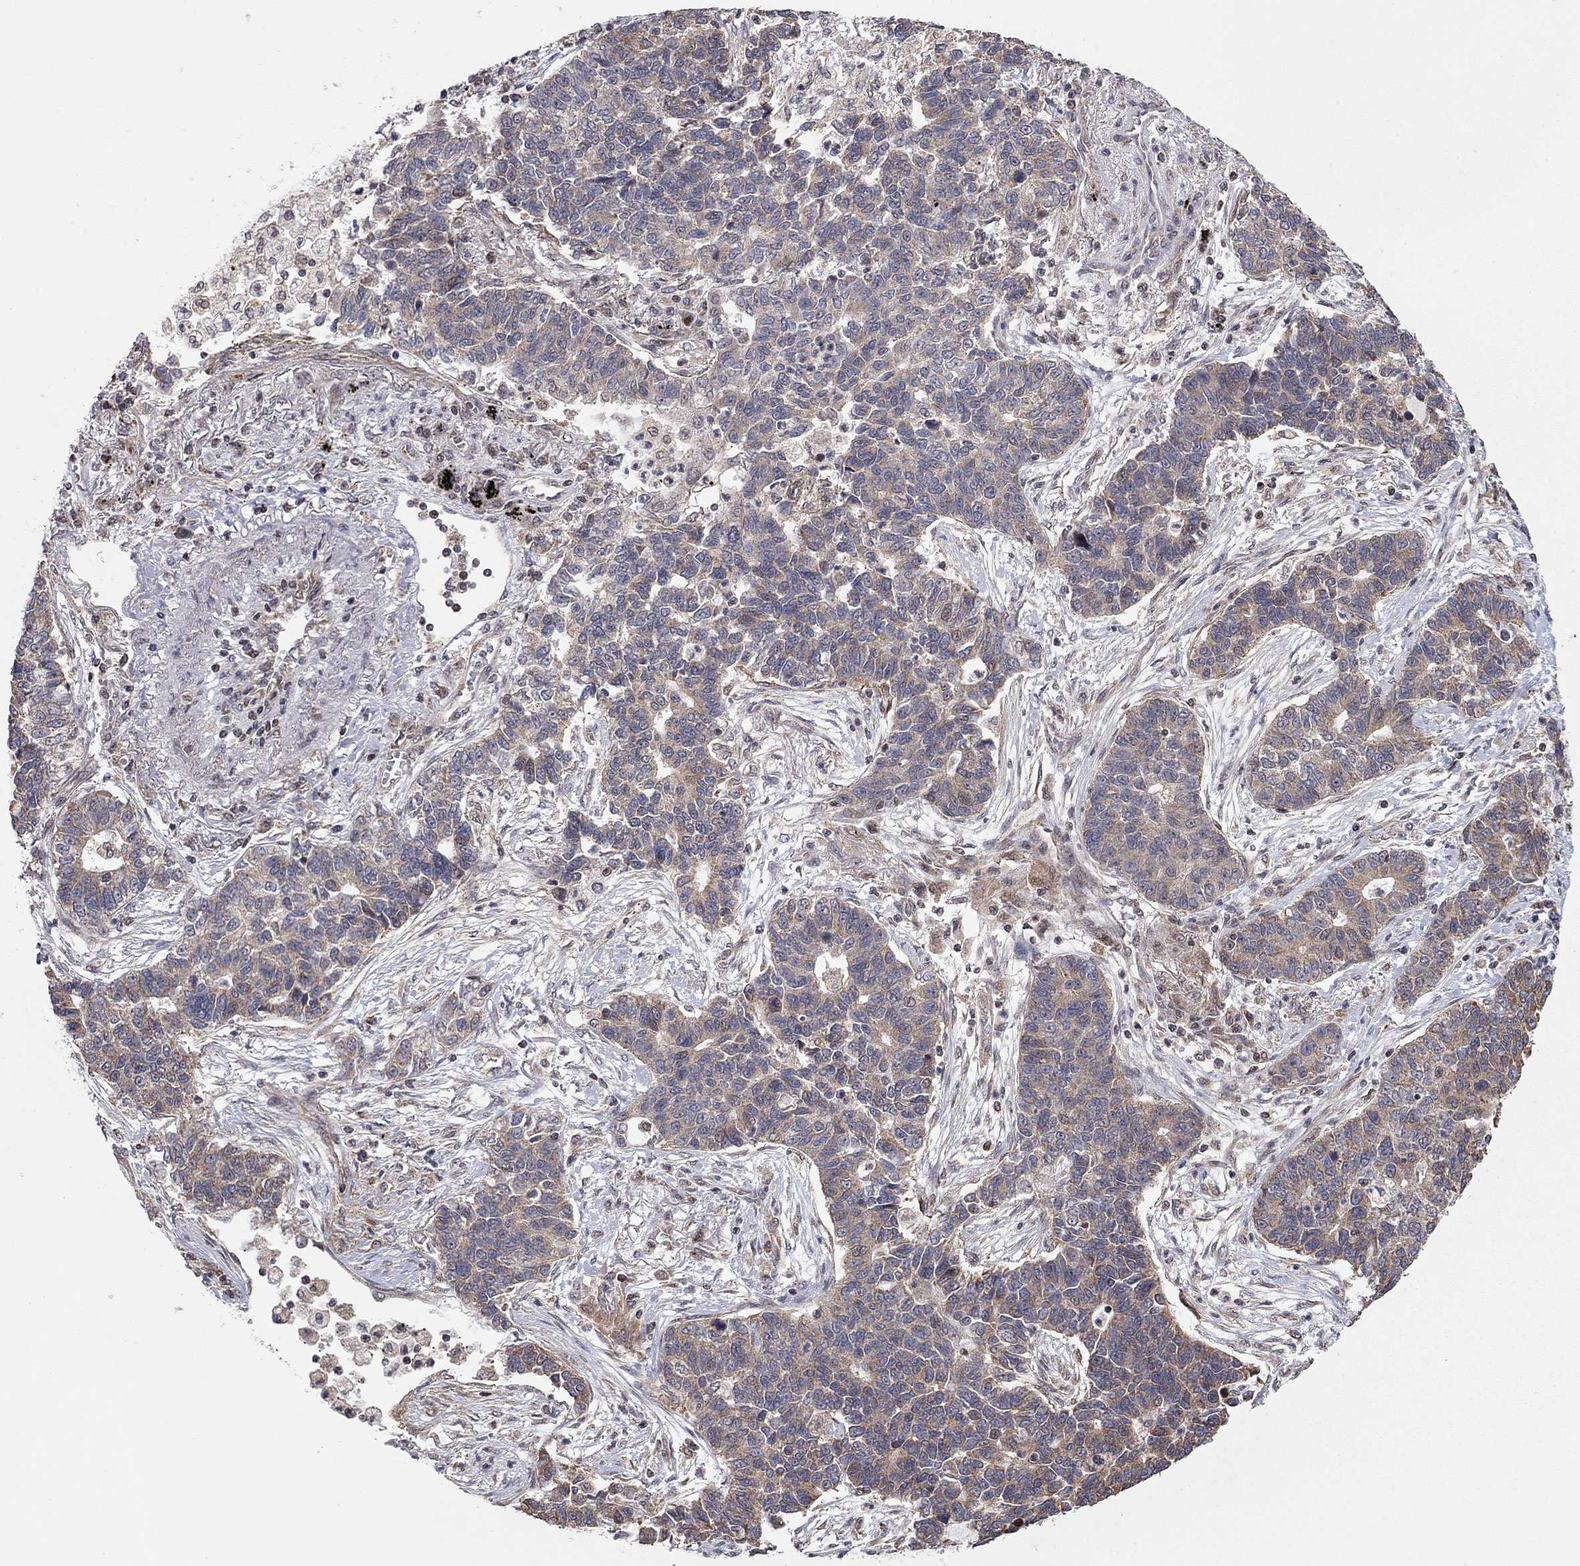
{"staining": {"intensity": "moderate", "quantity": "<25%", "location": "cytoplasmic/membranous"}, "tissue": "lung cancer", "cell_type": "Tumor cells", "image_type": "cancer", "snomed": [{"axis": "morphology", "description": "Adenocarcinoma, NOS"}, {"axis": "topography", "description": "Lung"}], "caption": "A low amount of moderate cytoplasmic/membranous positivity is identified in about <25% of tumor cells in lung adenocarcinoma tissue.", "gene": "TDP1", "patient": {"sex": "female", "age": 57}}